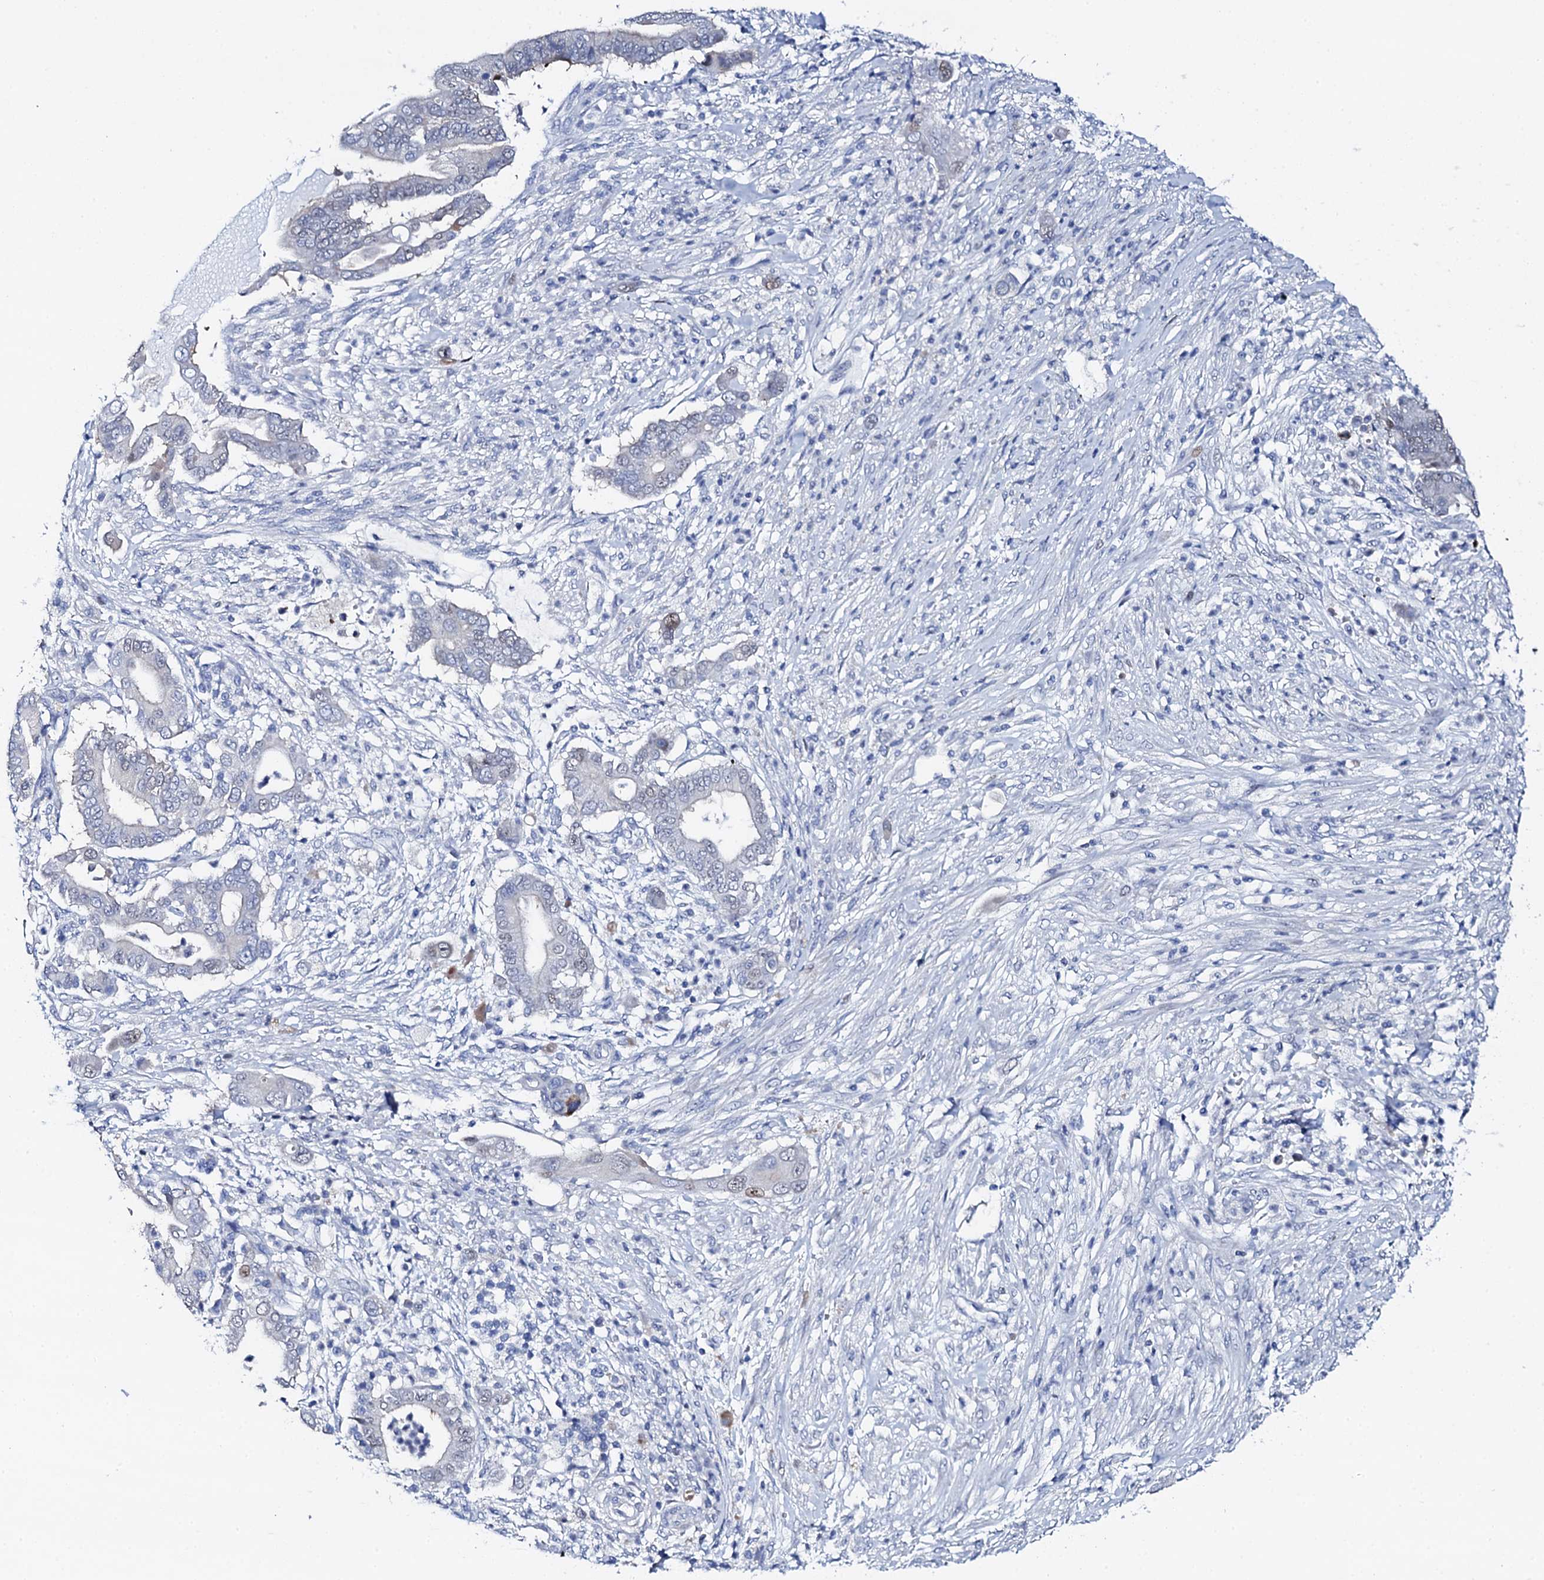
{"staining": {"intensity": "negative", "quantity": "none", "location": "none"}, "tissue": "pancreatic cancer", "cell_type": "Tumor cells", "image_type": "cancer", "snomed": [{"axis": "morphology", "description": "Adenocarcinoma, NOS"}, {"axis": "topography", "description": "Pancreas"}], "caption": "Immunohistochemical staining of pancreatic cancer reveals no significant expression in tumor cells.", "gene": "NUDT13", "patient": {"sex": "male", "age": 68}}